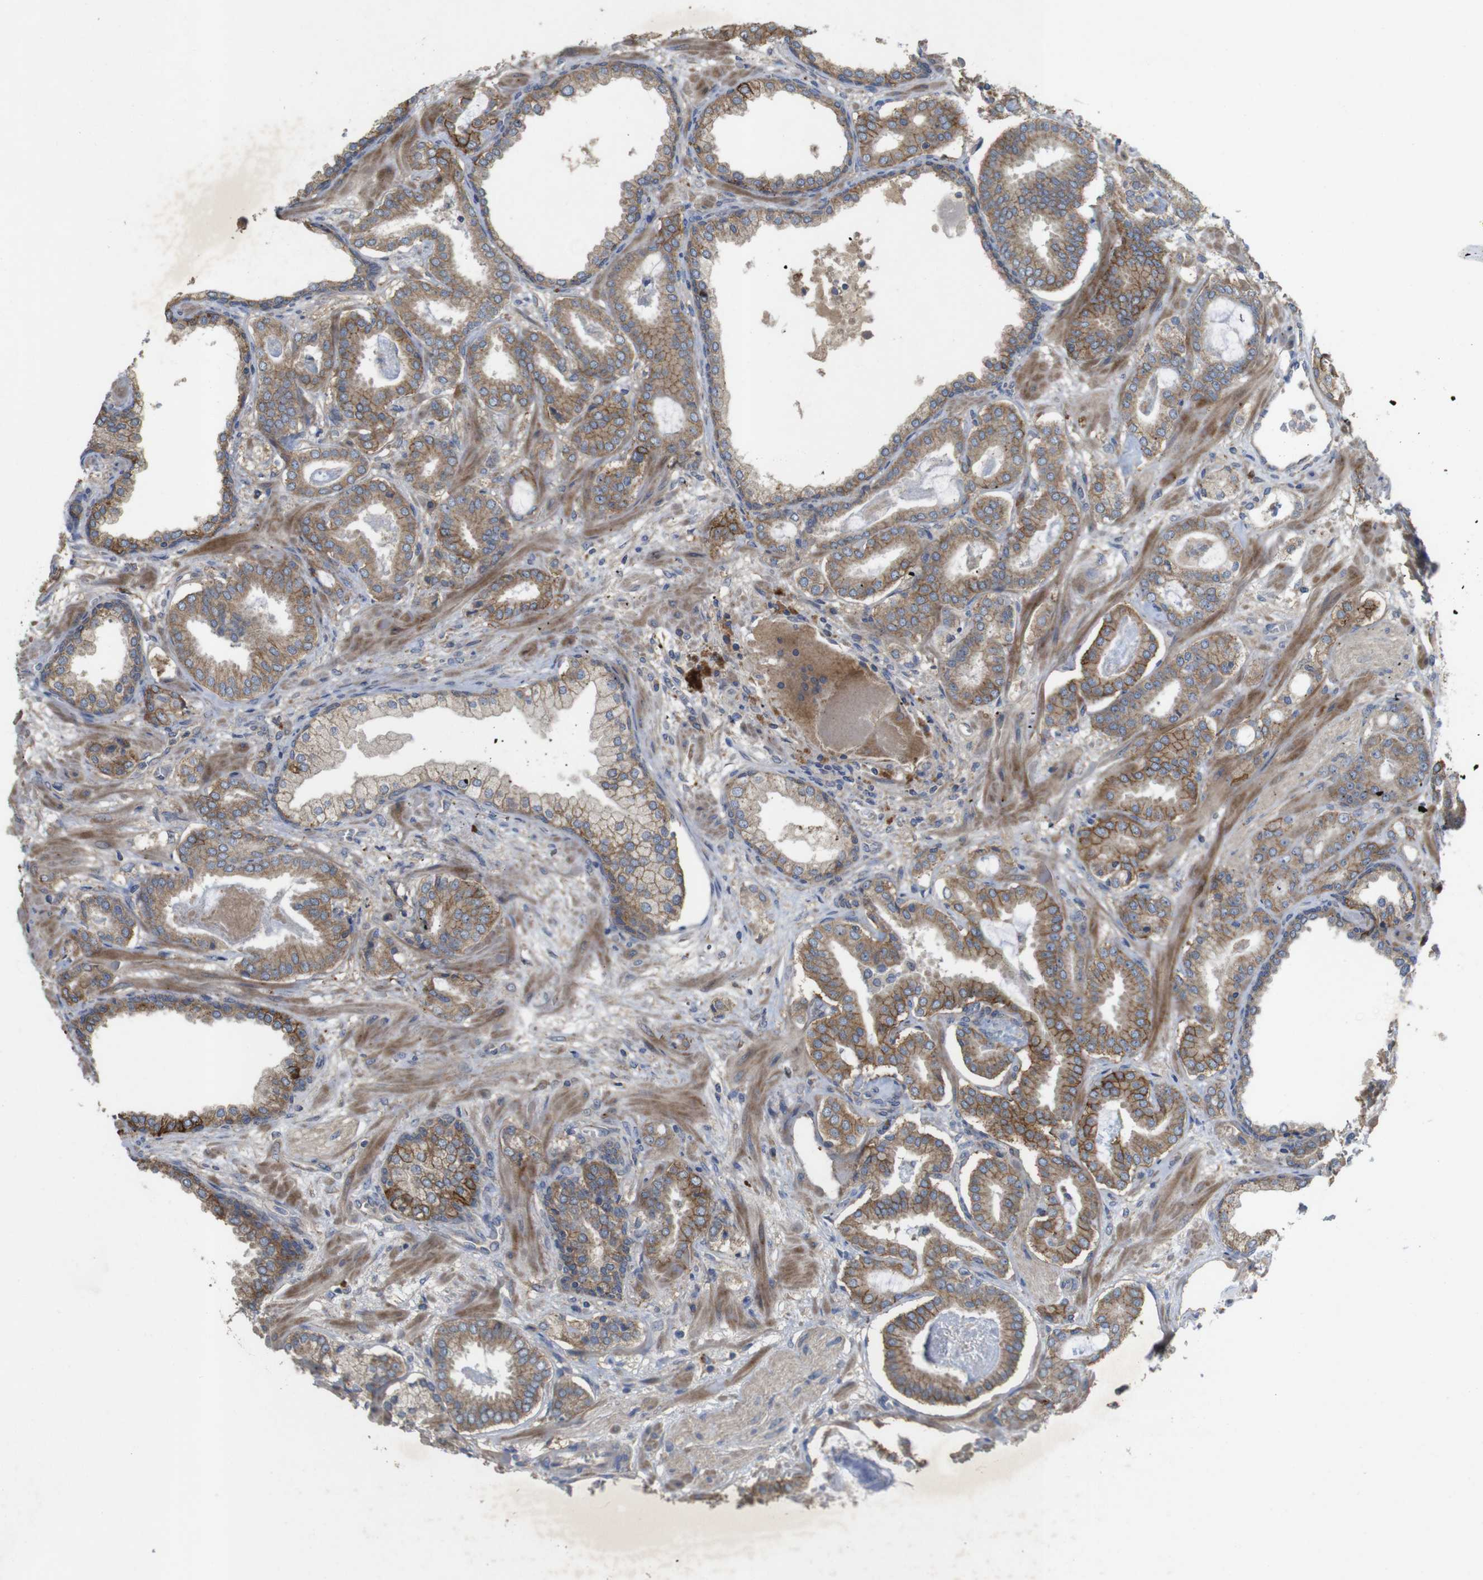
{"staining": {"intensity": "moderate", "quantity": ">75%", "location": "cytoplasmic/membranous"}, "tissue": "prostate cancer", "cell_type": "Tumor cells", "image_type": "cancer", "snomed": [{"axis": "morphology", "description": "Adenocarcinoma, Low grade"}, {"axis": "topography", "description": "Prostate"}], "caption": "The histopathology image exhibits immunohistochemical staining of prostate cancer. There is moderate cytoplasmic/membranous staining is appreciated in about >75% of tumor cells. The staining was performed using DAB to visualize the protein expression in brown, while the nuclei were stained in blue with hematoxylin (Magnification: 20x).", "gene": "KCNS3", "patient": {"sex": "male", "age": 53}}